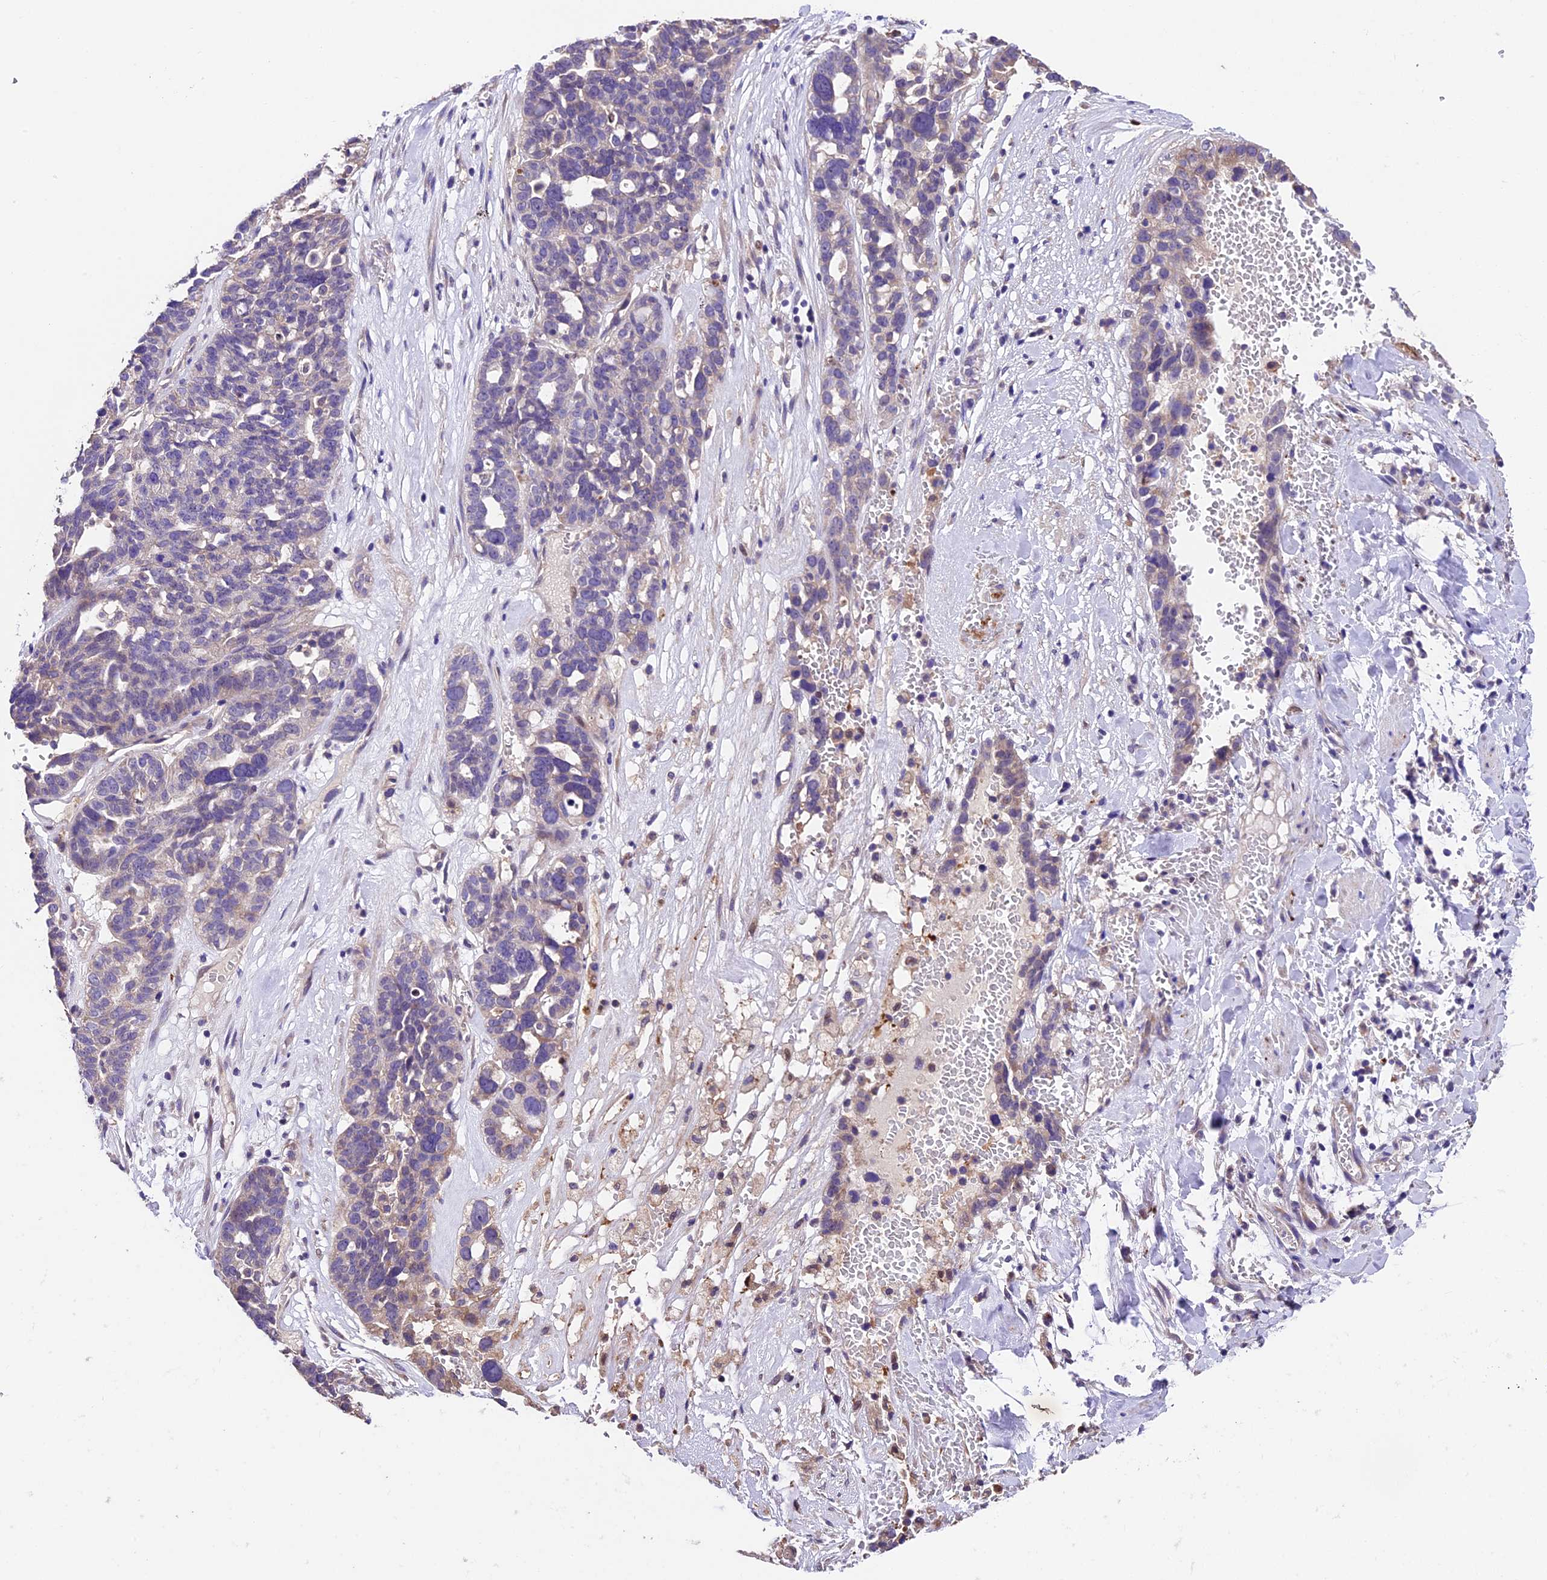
{"staining": {"intensity": "negative", "quantity": "none", "location": "none"}, "tissue": "ovarian cancer", "cell_type": "Tumor cells", "image_type": "cancer", "snomed": [{"axis": "morphology", "description": "Cystadenocarcinoma, serous, NOS"}, {"axis": "topography", "description": "Ovary"}], "caption": "Ovarian serous cystadenocarcinoma was stained to show a protein in brown. There is no significant expression in tumor cells. Brightfield microscopy of IHC stained with DAB (3,3'-diaminobenzidine) (brown) and hematoxylin (blue), captured at high magnification.", "gene": "SBNO2", "patient": {"sex": "female", "age": 59}}